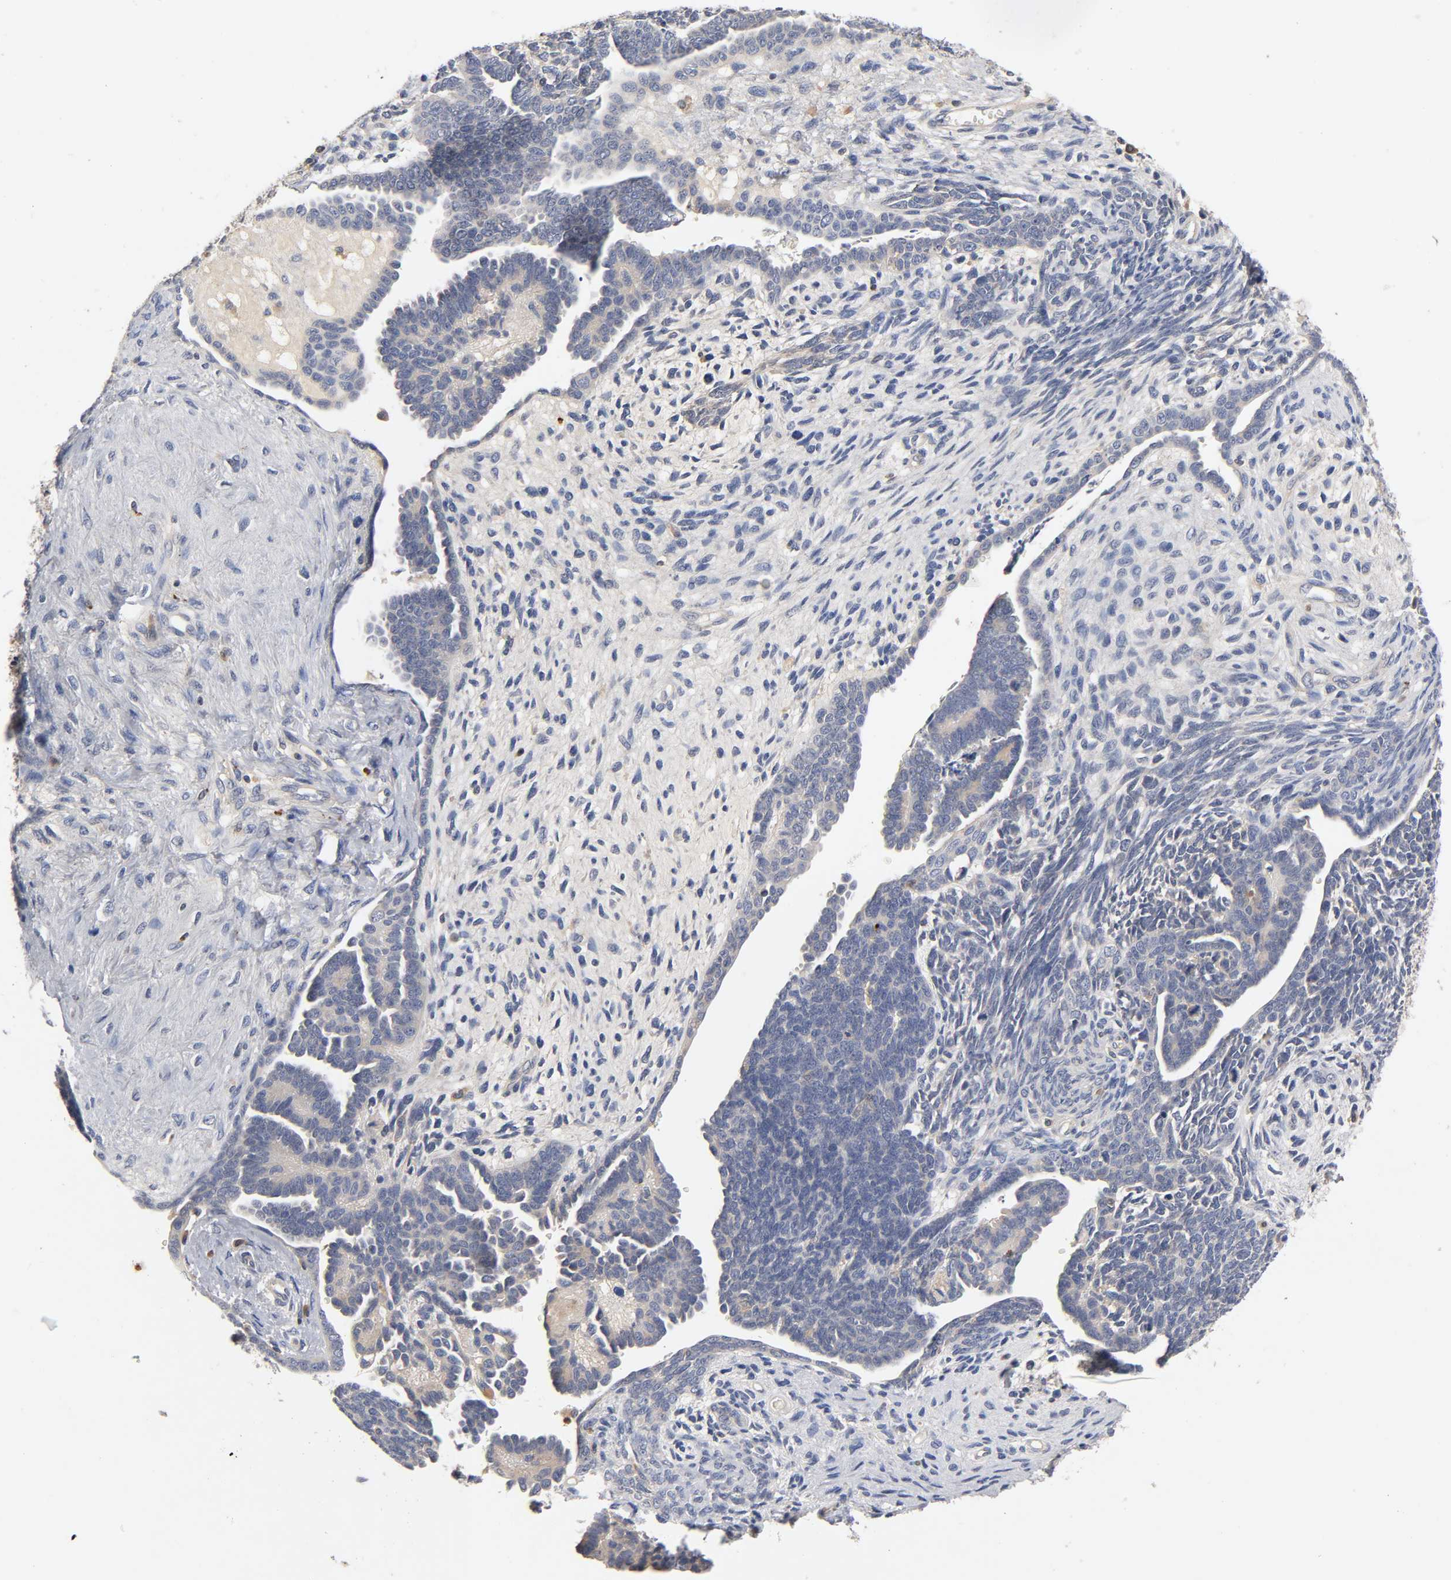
{"staining": {"intensity": "weak", "quantity": "<25%", "location": "cytoplasmic/membranous"}, "tissue": "endometrial cancer", "cell_type": "Tumor cells", "image_type": "cancer", "snomed": [{"axis": "morphology", "description": "Neoplasm, malignant, NOS"}, {"axis": "topography", "description": "Endometrium"}], "caption": "Immunohistochemistry (IHC) photomicrograph of neoplastic tissue: human endometrial cancer stained with DAB demonstrates no significant protein positivity in tumor cells. Brightfield microscopy of immunohistochemistry (IHC) stained with DAB (3,3'-diaminobenzidine) (brown) and hematoxylin (blue), captured at high magnification.", "gene": "RHOA", "patient": {"sex": "female", "age": 74}}